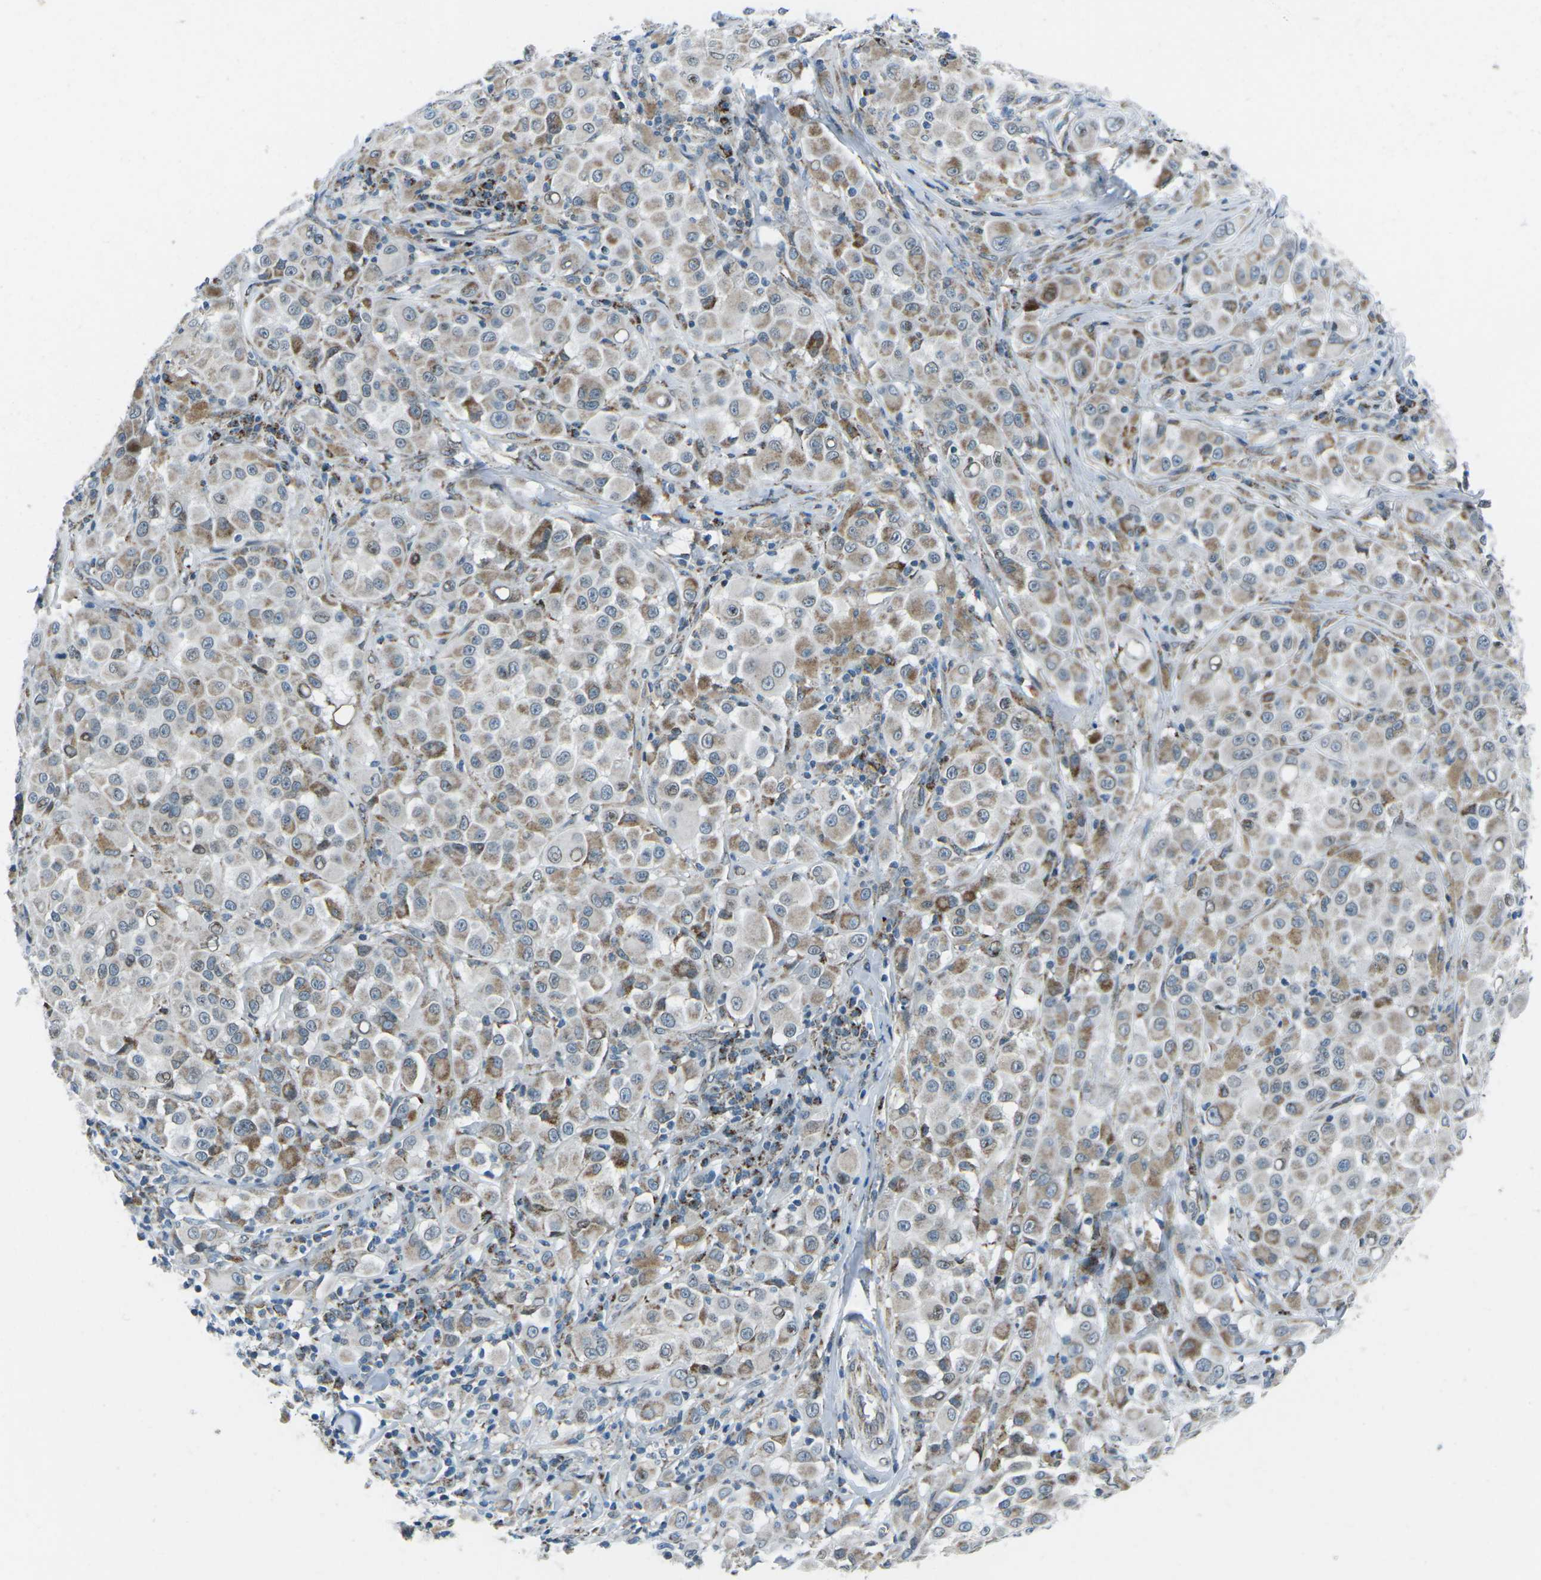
{"staining": {"intensity": "moderate", "quantity": "<25%", "location": "cytoplasmic/membranous"}, "tissue": "melanoma", "cell_type": "Tumor cells", "image_type": "cancer", "snomed": [{"axis": "morphology", "description": "Malignant melanoma, NOS"}, {"axis": "topography", "description": "Skin"}], "caption": "Tumor cells reveal low levels of moderate cytoplasmic/membranous positivity in about <25% of cells in malignant melanoma.", "gene": "RFESD", "patient": {"sex": "male", "age": 84}}